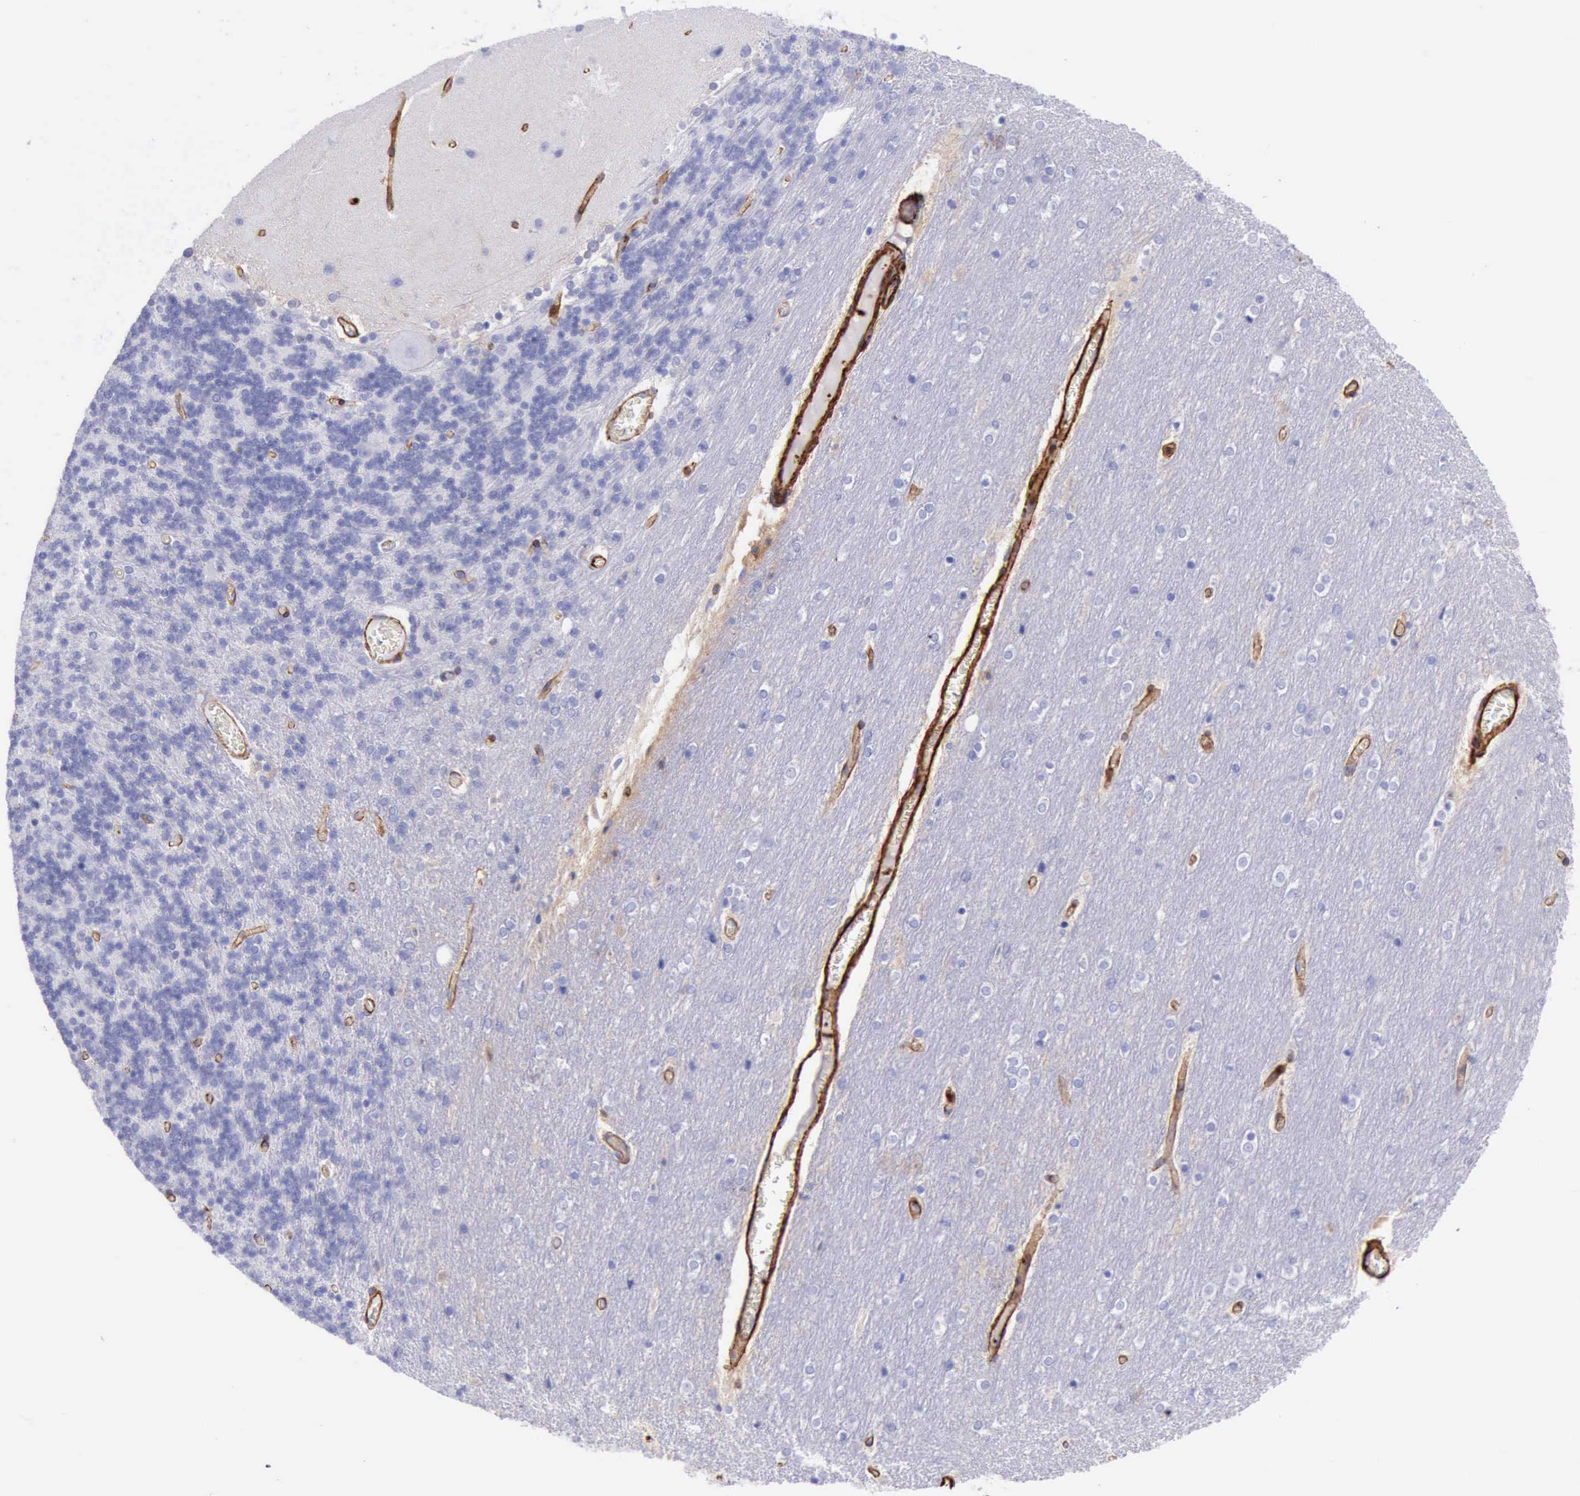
{"staining": {"intensity": "negative", "quantity": "none", "location": "none"}, "tissue": "cerebellum", "cell_type": "Cells in granular layer", "image_type": "normal", "snomed": [{"axis": "morphology", "description": "Normal tissue, NOS"}, {"axis": "topography", "description": "Cerebellum"}], "caption": "This is a image of immunohistochemistry staining of unremarkable cerebellum, which shows no staining in cells in granular layer.", "gene": "FLNA", "patient": {"sex": "female", "age": 54}}